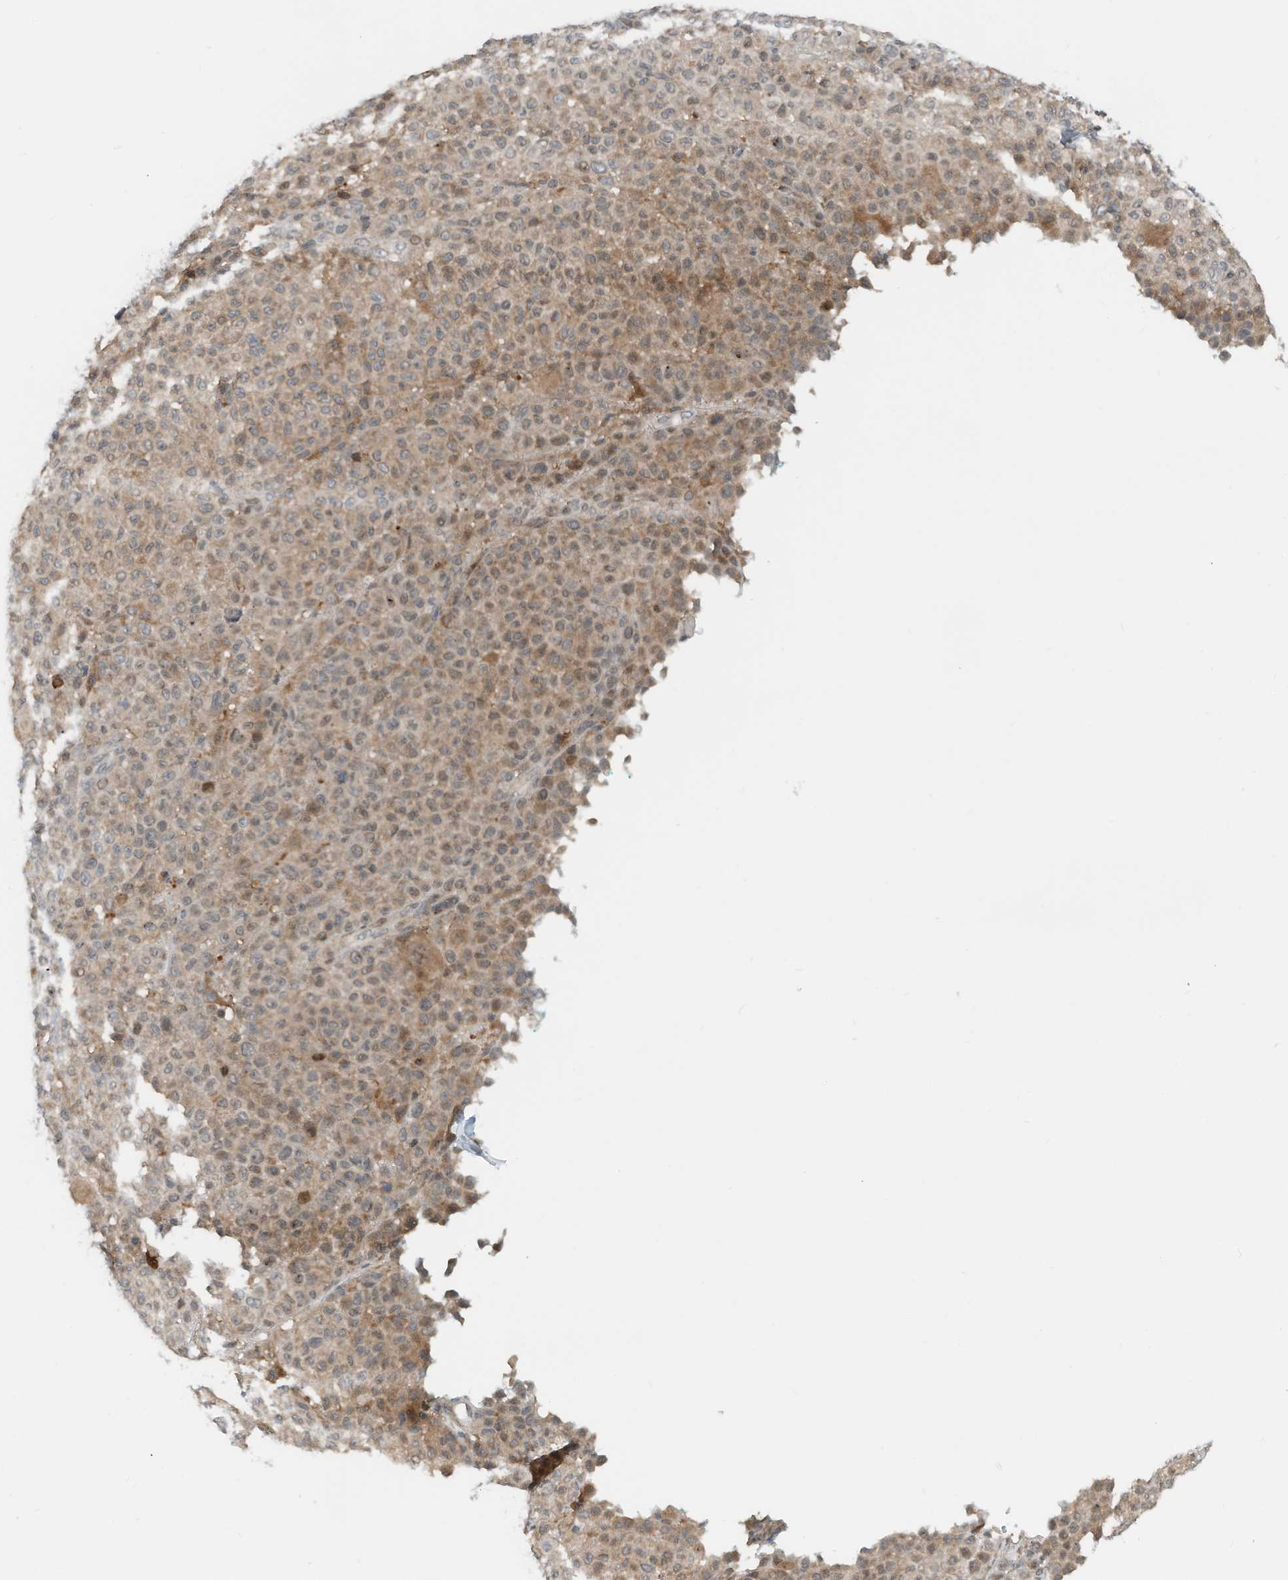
{"staining": {"intensity": "weak", "quantity": ">75%", "location": "cytoplasmic/membranous,nuclear"}, "tissue": "melanoma", "cell_type": "Tumor cells", "image_type": "cancer", "snomed": [{"axis": "morphology", "description": "Malignant melanoma, NOS"}, {"axis": "topography", "description": "Skin"}], "caption": "This is an image of immunohistochemistry staining of malignant melanoma, which shows weak staining in the cytoplasmic/membranous and nuclear of tumor cells.", "gene": "RMND1", "patient": {"sex": "female", "age": 94}}